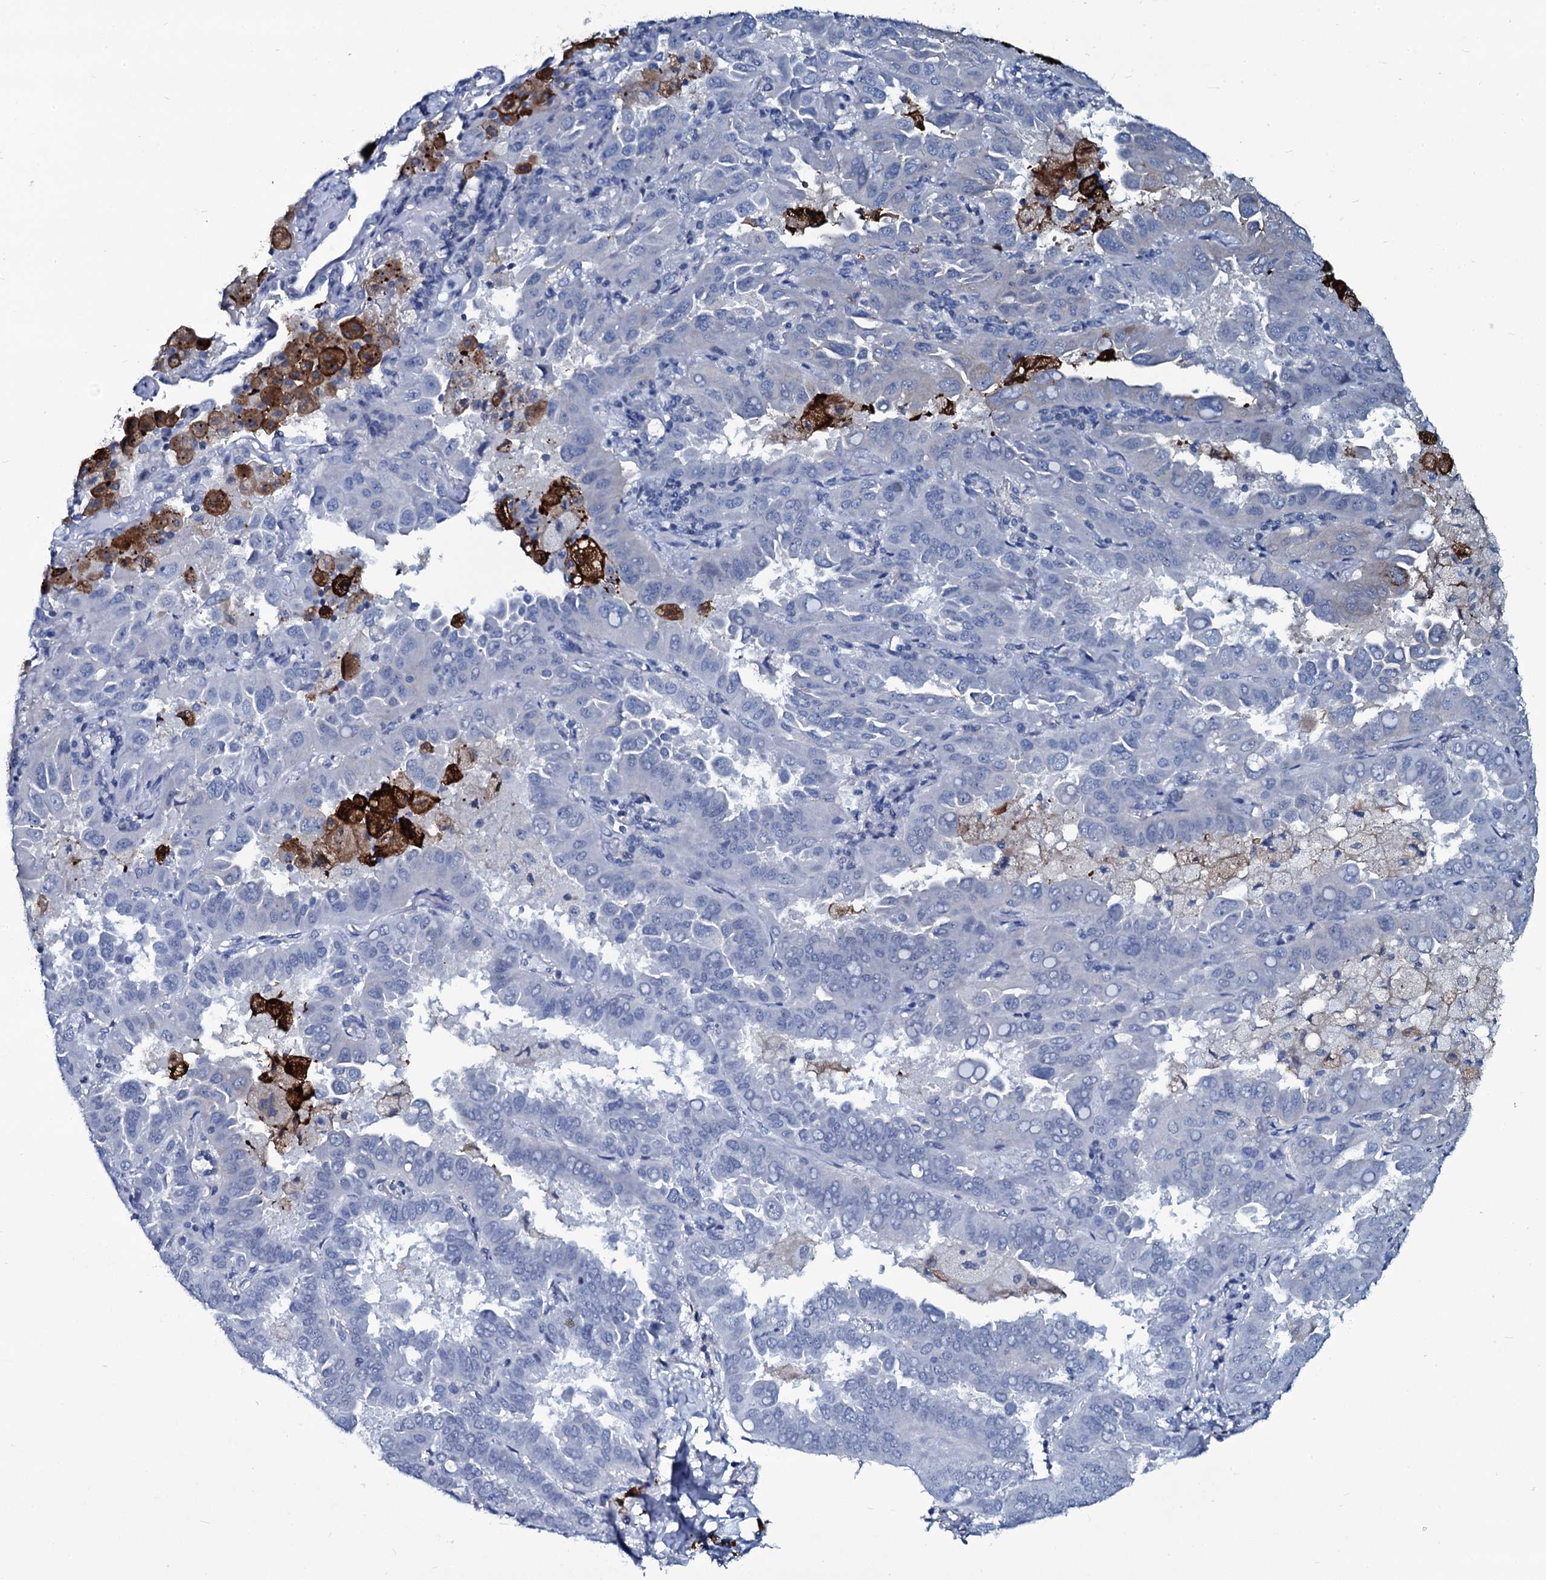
{"staining": {"intensity": "negative", "quantity": "none", "location": "none"}, "tissue": "lung cancer", "cell_type": "Tumor cells", "image_type": "cancer", "snomed": [{"axis": "morphology", "description": "Adenocarcinoma, NOS"}, {"axis": "topography", "description": "Lung"}], "caption": "The IHC image has no significant staining in tumor cells of lung adenocarcinoma tissue. The staining was performed using DAB to visualize the protein expression in brown, while the nuclei were stained in blue with hematoxylin (Magnification: 20x).", "gene": "SLC4A7", "patient": {"sex": "male", "age": 64}}